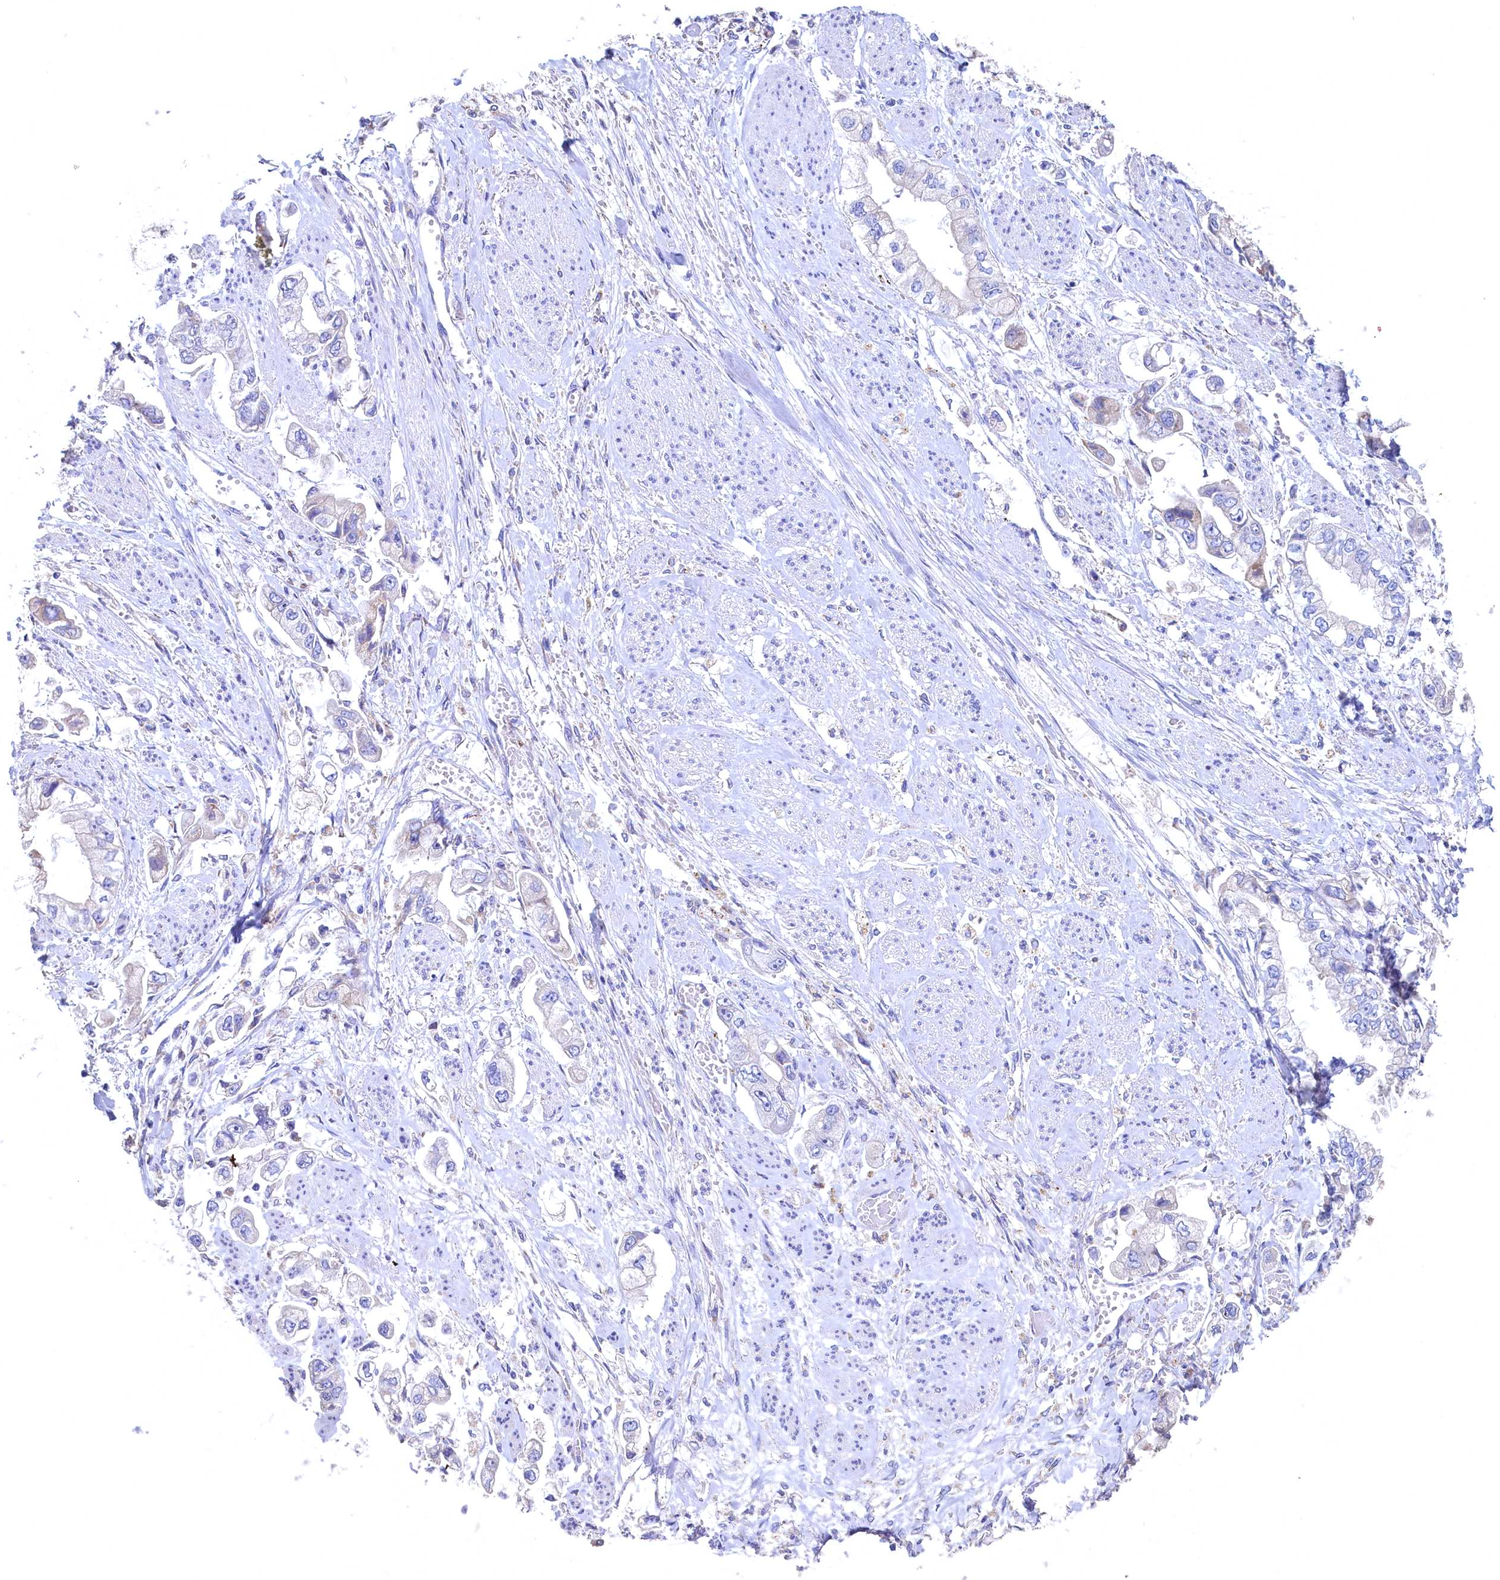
{"staining": {"intensity": "negative", "quantity": "none", "location": "none"}, "tissue": "stomach cancer", "cell_type": "Tumor cells", "image_type": "cancer", "snomed": [{"axis": "morphology", "description": "Adenocarcinoma, NOS"}, {"axis": "topography", "description": "Stomach"}], "caption": "Immunohistochemistry (IHC) photomicrograph of neoplastic tissue: stomach cancer (adenocarcinoma) stained with DAB (3,3'-diaminobenzidine) demonstrates no significant protein positivity in tumor cells.", "gene": "CBLIF", "patient": {"sex": "male", "age": 62}}